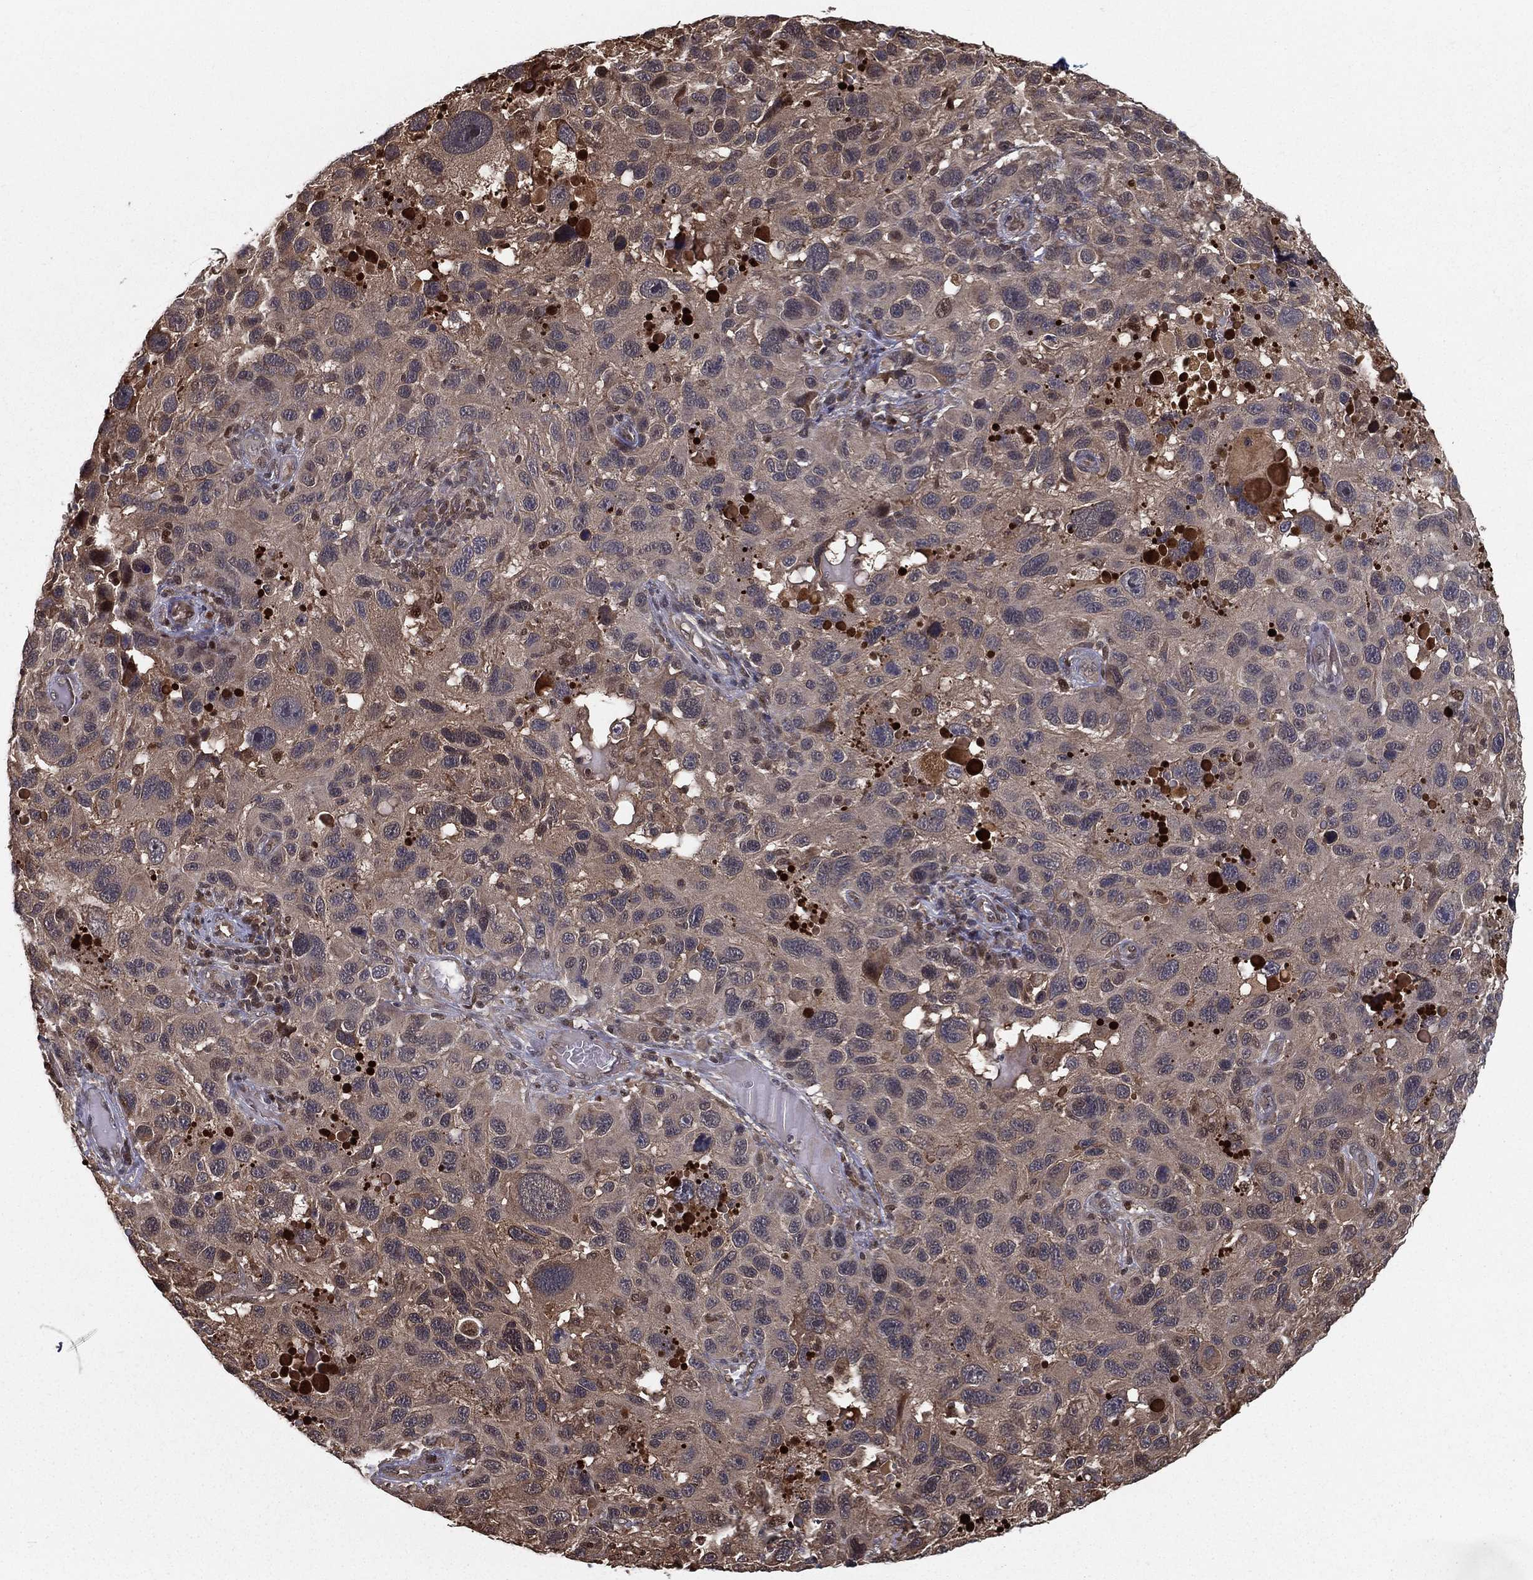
{"staining": {"intensity": "weak", "quantity": "<25%", "location": "cytoplasmic/membranous"}, "tissue": "melanoma", "cell_type": "Tumor cells", "image_type": "cancer", "snomed": [{"axis": "morphology", "description": "Malignant melanoma, NOS"}, {"axis": "topography", "description": "Skin"}], "caption": "Melanoma was stained to show a protein in brown. There is no significant expression in tumor cells. (DAB IHC visualized using brightfield microscopy, high magnification).", "gene": "SLC6A6", "patient": {"sex": "male", "age": 53}}